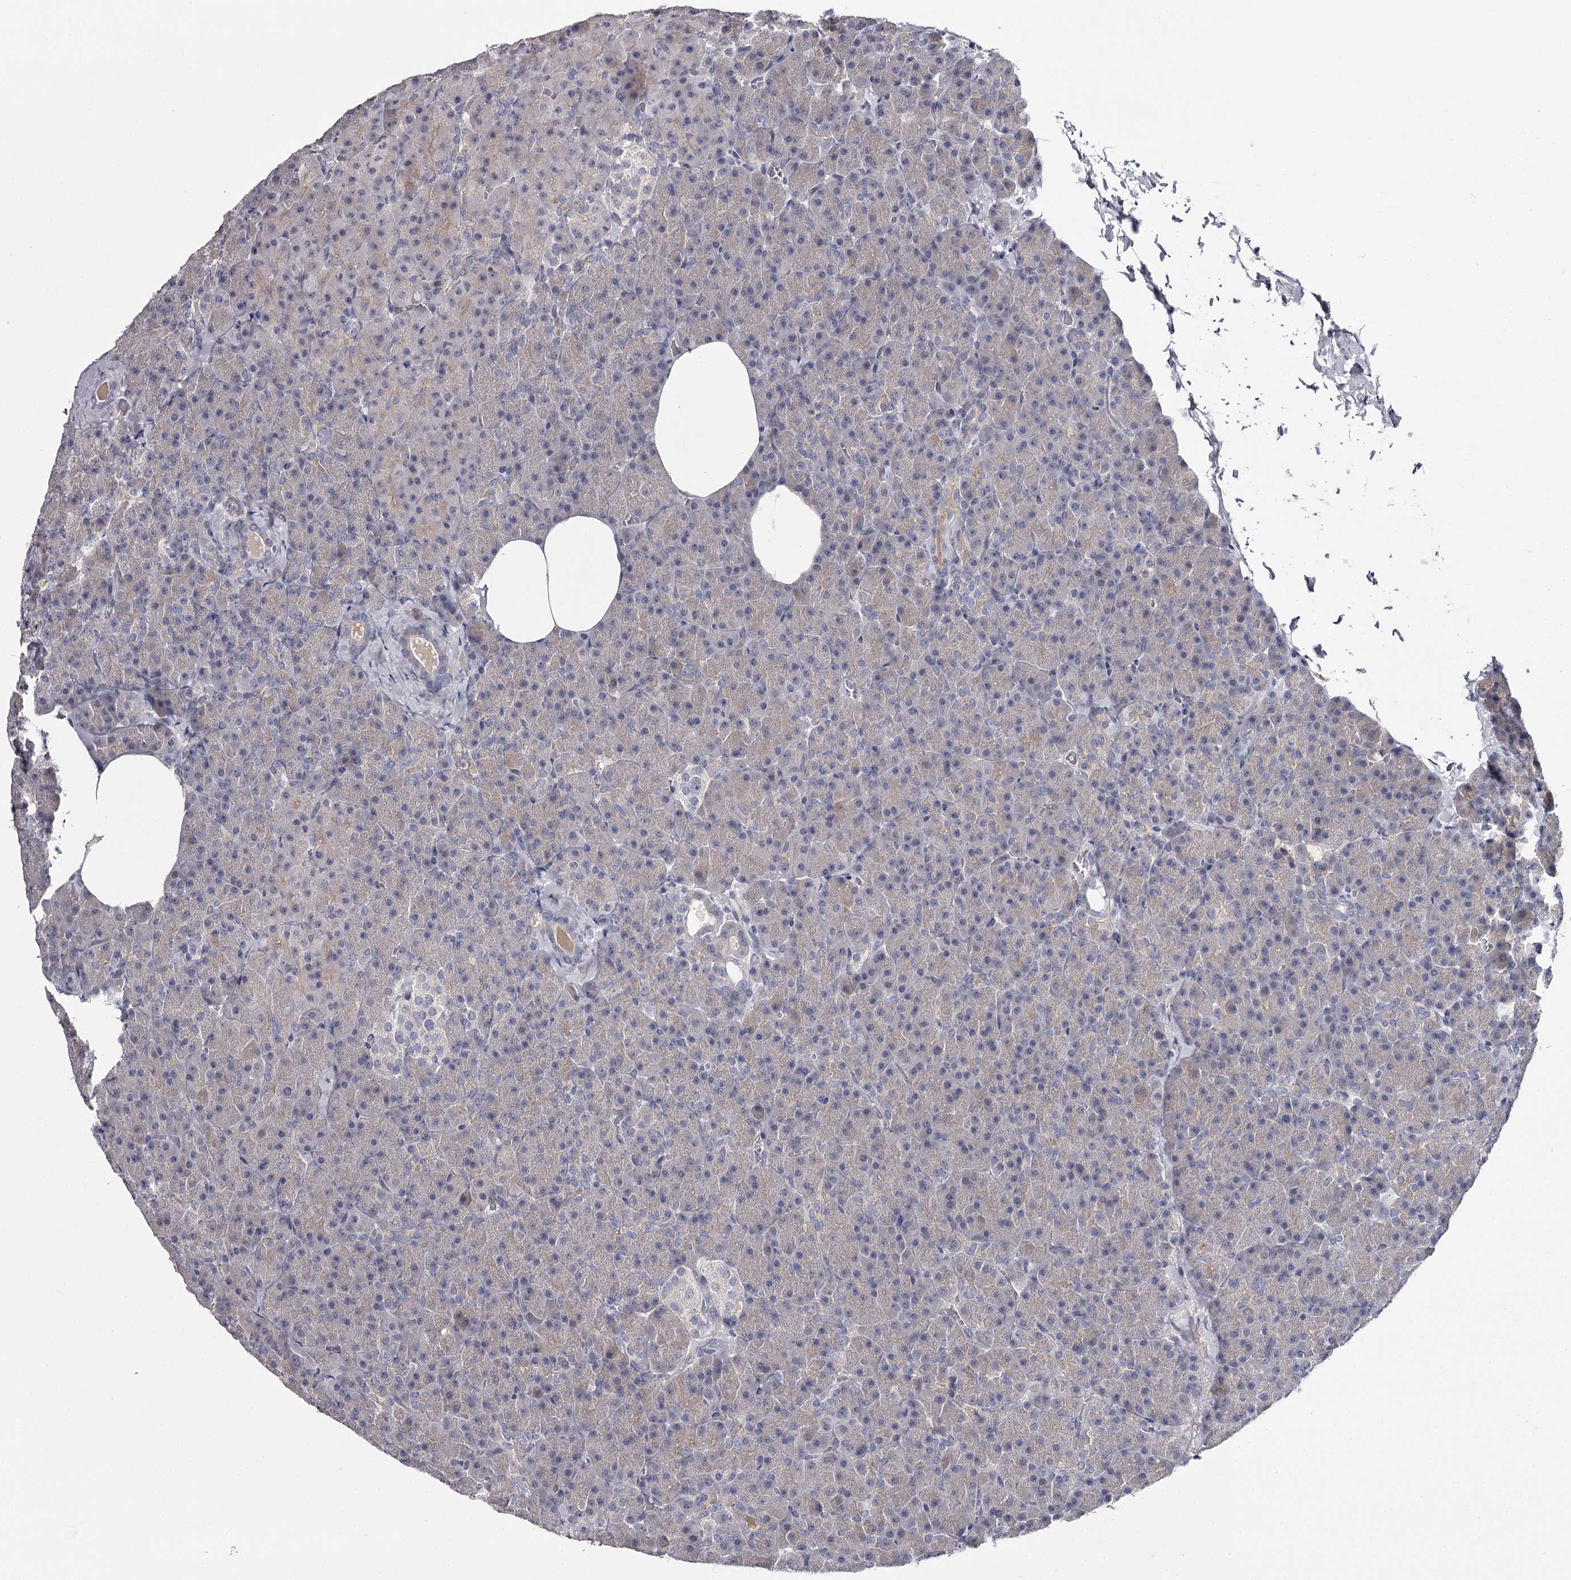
{"staining": {"intensity": "weak", "quantity": "<25%", "location": "cytoplasmic/membranous"}, "tissue": "pancreas", "cell_type": "Exocrine glandular cells", "image_type": "normal", "snomed": [{"axis": "morphology", "description": "Normal tissue, NOS"}, {"axis": "morphology", "description": "Carcinoid, malignant, NOS"}, {"axis": "topography", "description": "Pancreas"}], "caption": "Immunohistochemistry of normal human pancreas exhibits no positivity in exocrine glandular cells. The staining was performed using DAB (3,3'-diaminobenzidine) to visualize the protein expression in brown, while the nuclei were stained in blue with hematoxylin (Magnification: 20x).", "gene": "FDXACB1", "patient": {"sex": "female", "age": 35}}